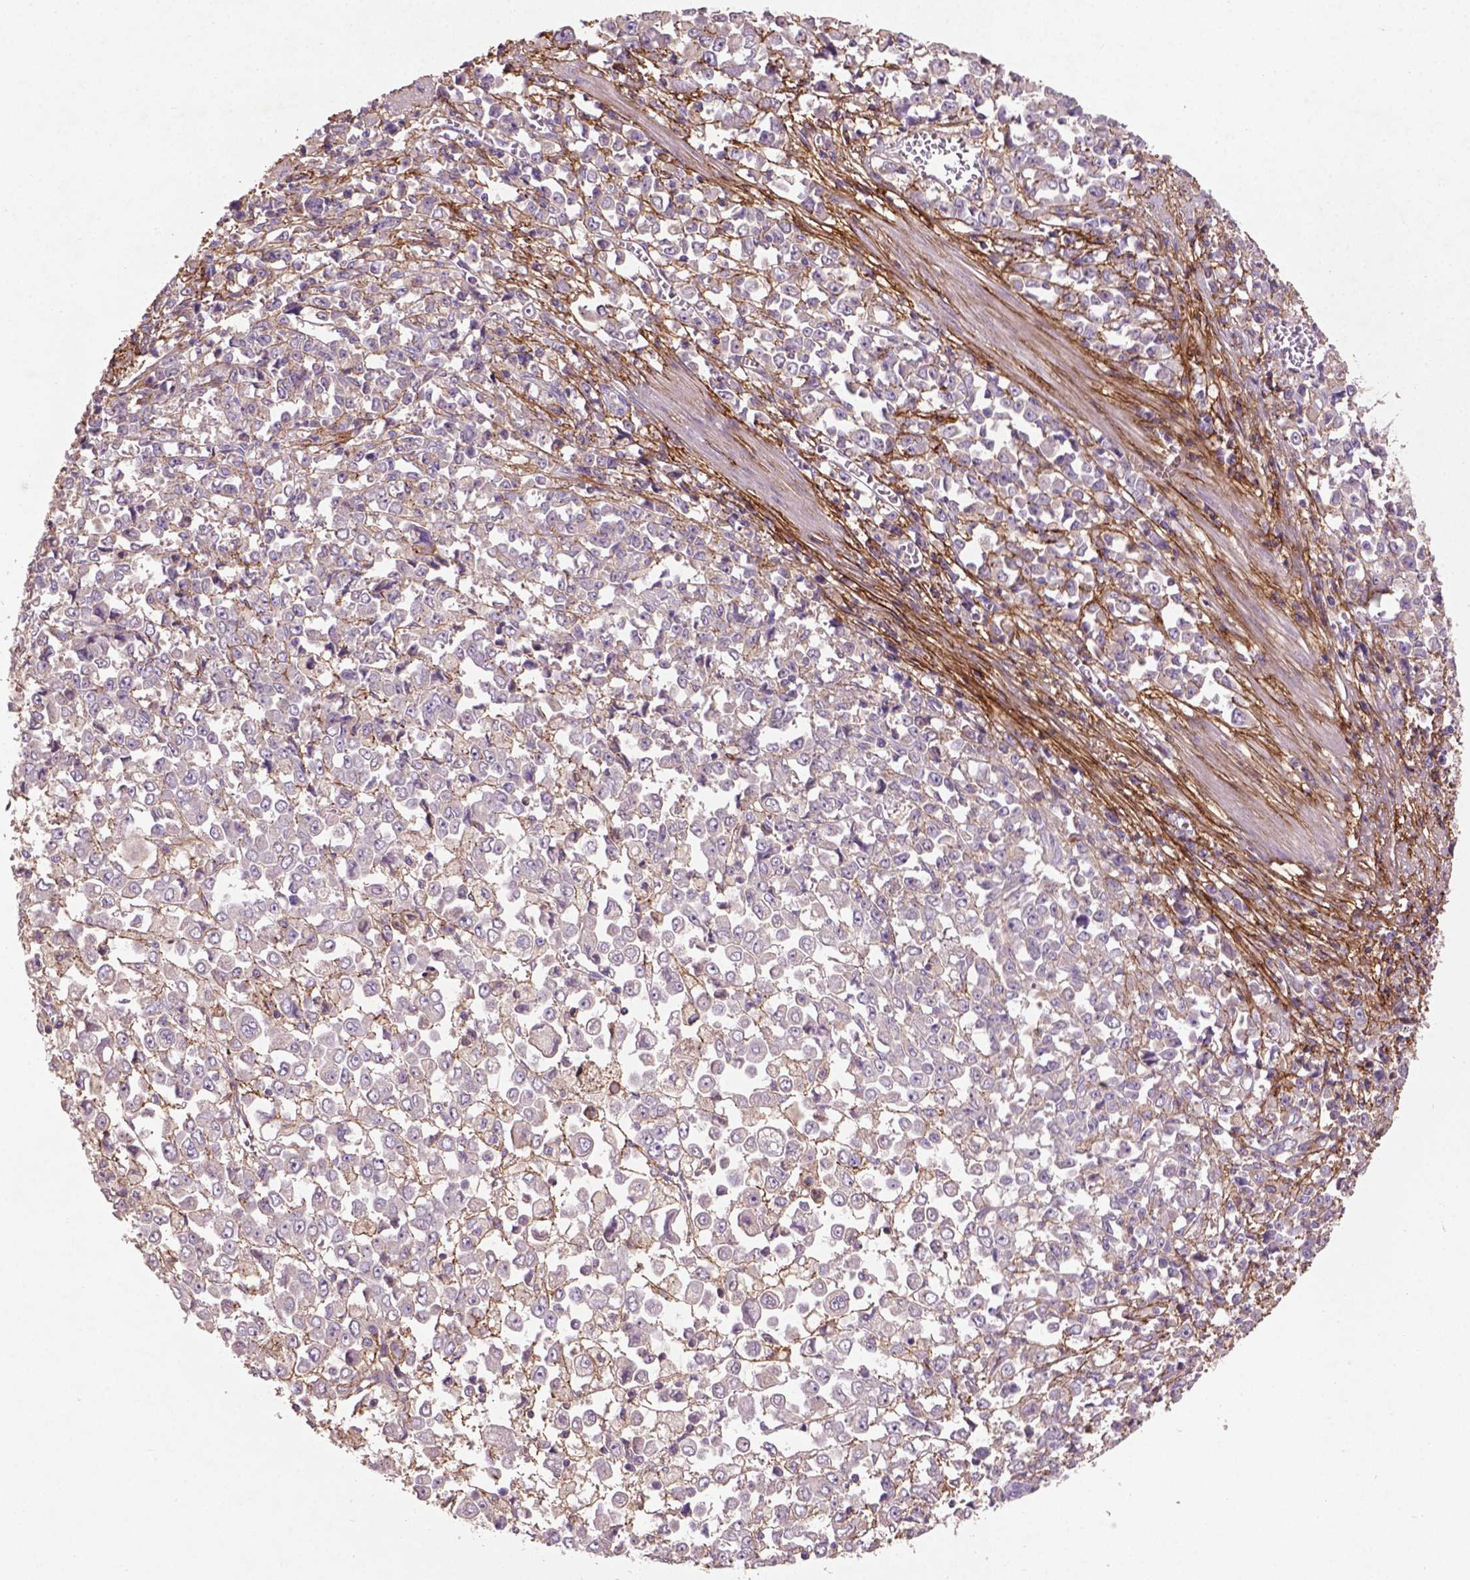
{"staining": {"intensity": "negative", "quantity": "none", "location": "none"}, "tissue": "stomach cancer", "cell_type": "Tumor cells", "image_type": "cancer", "snomed": [{"axis": "morphology", "description": "Adenocarcinoma, NOS"}, {"axis": "topography", "description": "Stomach, upper"}], "caption": "Immunohistochemistry (IHC) of adenocarcinoma (stomach) demonstrates no positivity in tumor cells. The staining was performed using DAB to visualize the protein expression in brown, while the nuclei were stained in blue with hematoxylin (Magnification: 20x).", "gene": "LRRC3C", "patient": {"sex": "male", "age": 70}}